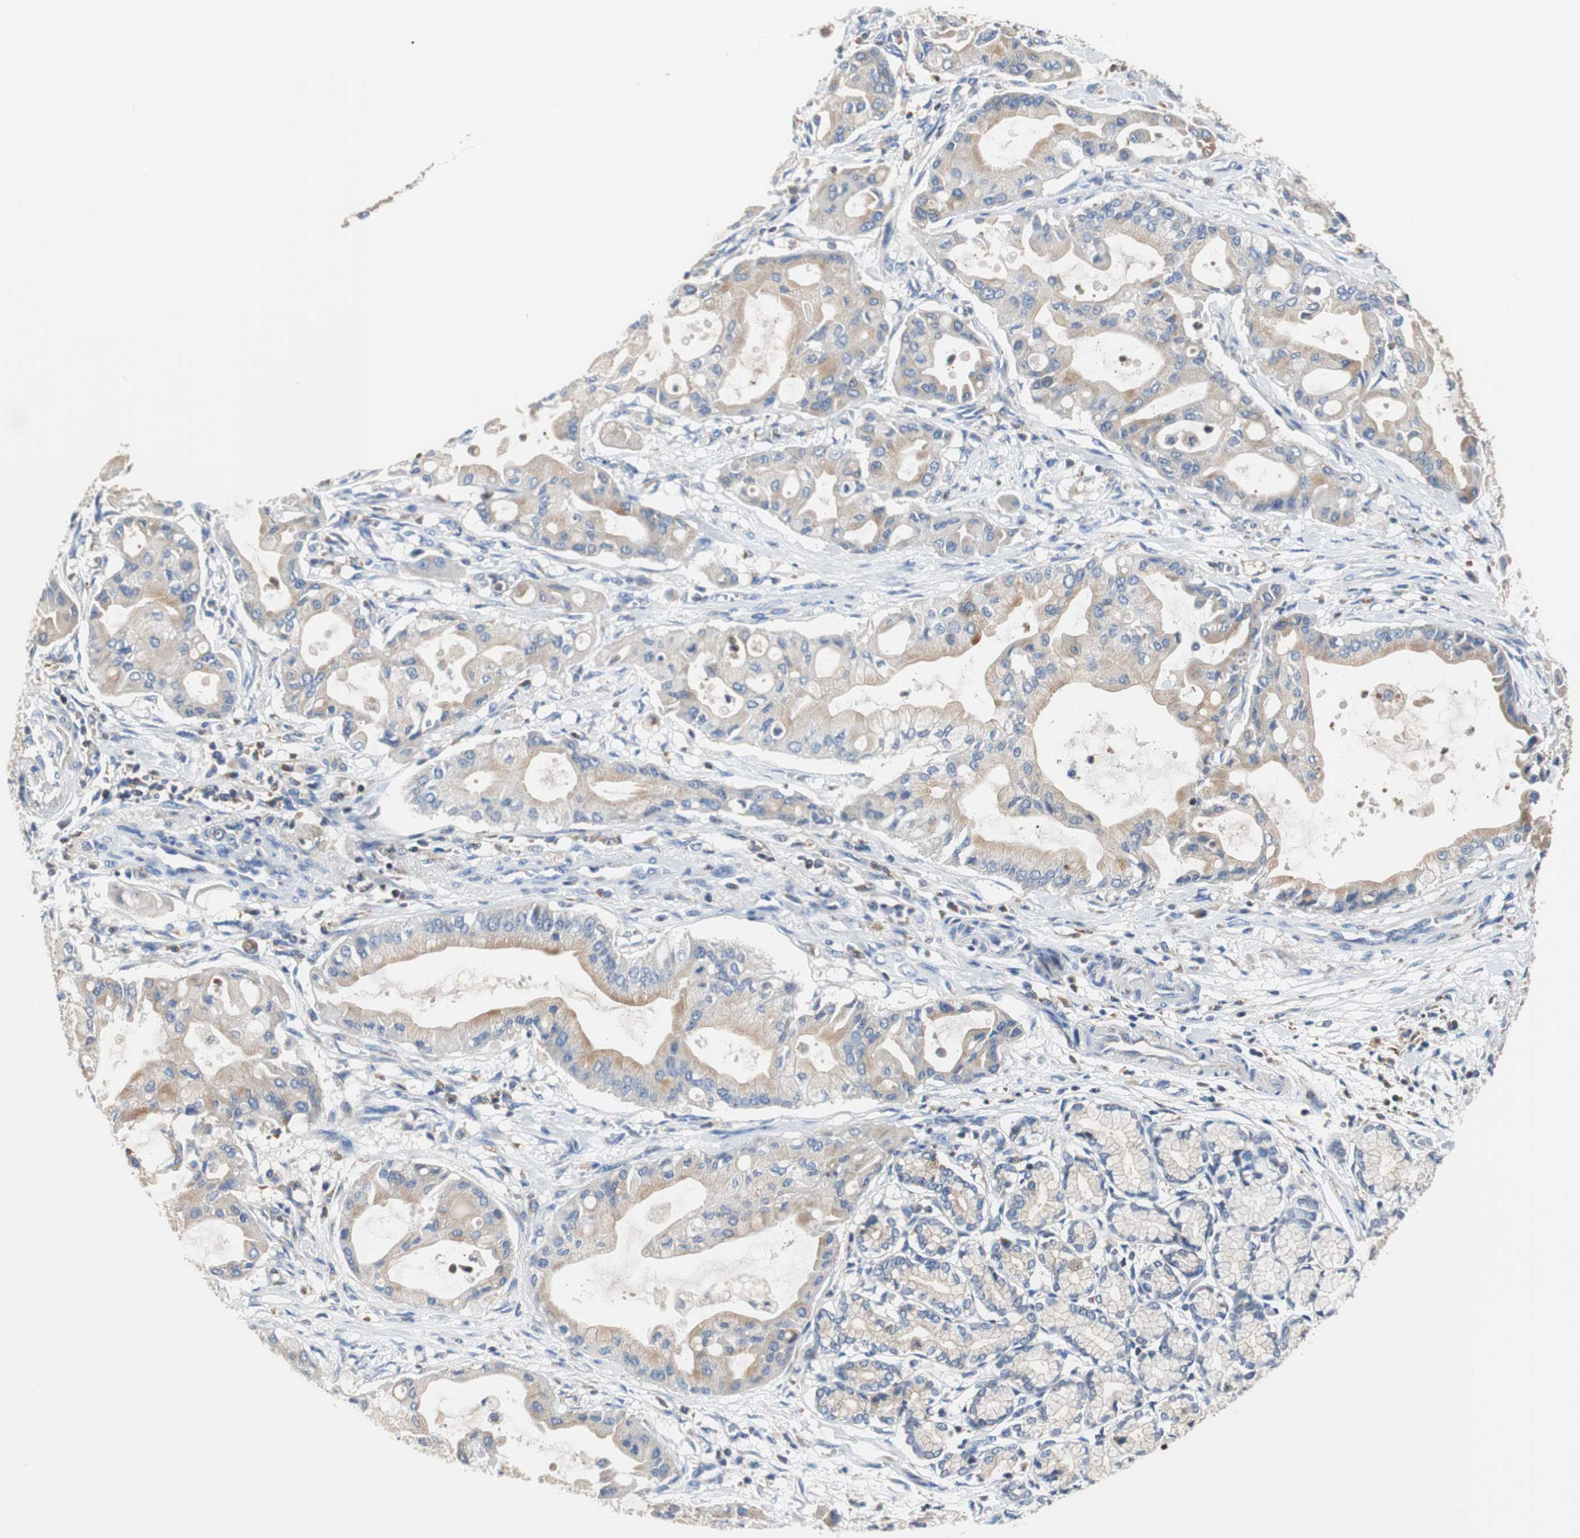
{"staining": {"intensity": "moderate", "quantity": ">75%", "location": "cytoplasmic/membranous"}, "tissue": "pancreatic cancer", "cell_type": "Tumor cells", "image_type": "cancer", "snomed": [{"axis": "morphology", "description": "Adenocarcinoma, NOS"}, {"axis": "morphology", "description": "Adenocarcinoma, metastatic, NOS"}, {"axis": "topography", "description": "Lymph node"}, {"axis": "topography", "description": "Pancreas"}, {"axis": "topography", "description": "Duodenum"}], "caption": "Immunohistochemical staining of human pancreatic metastatic adenocarcinoma exhibits moderate cytoplasmic/membranous protein positivity in approximately >75% of tumor cells.", "gene": "VAMP8", "patient": {"sex": "female", "age": 64}}